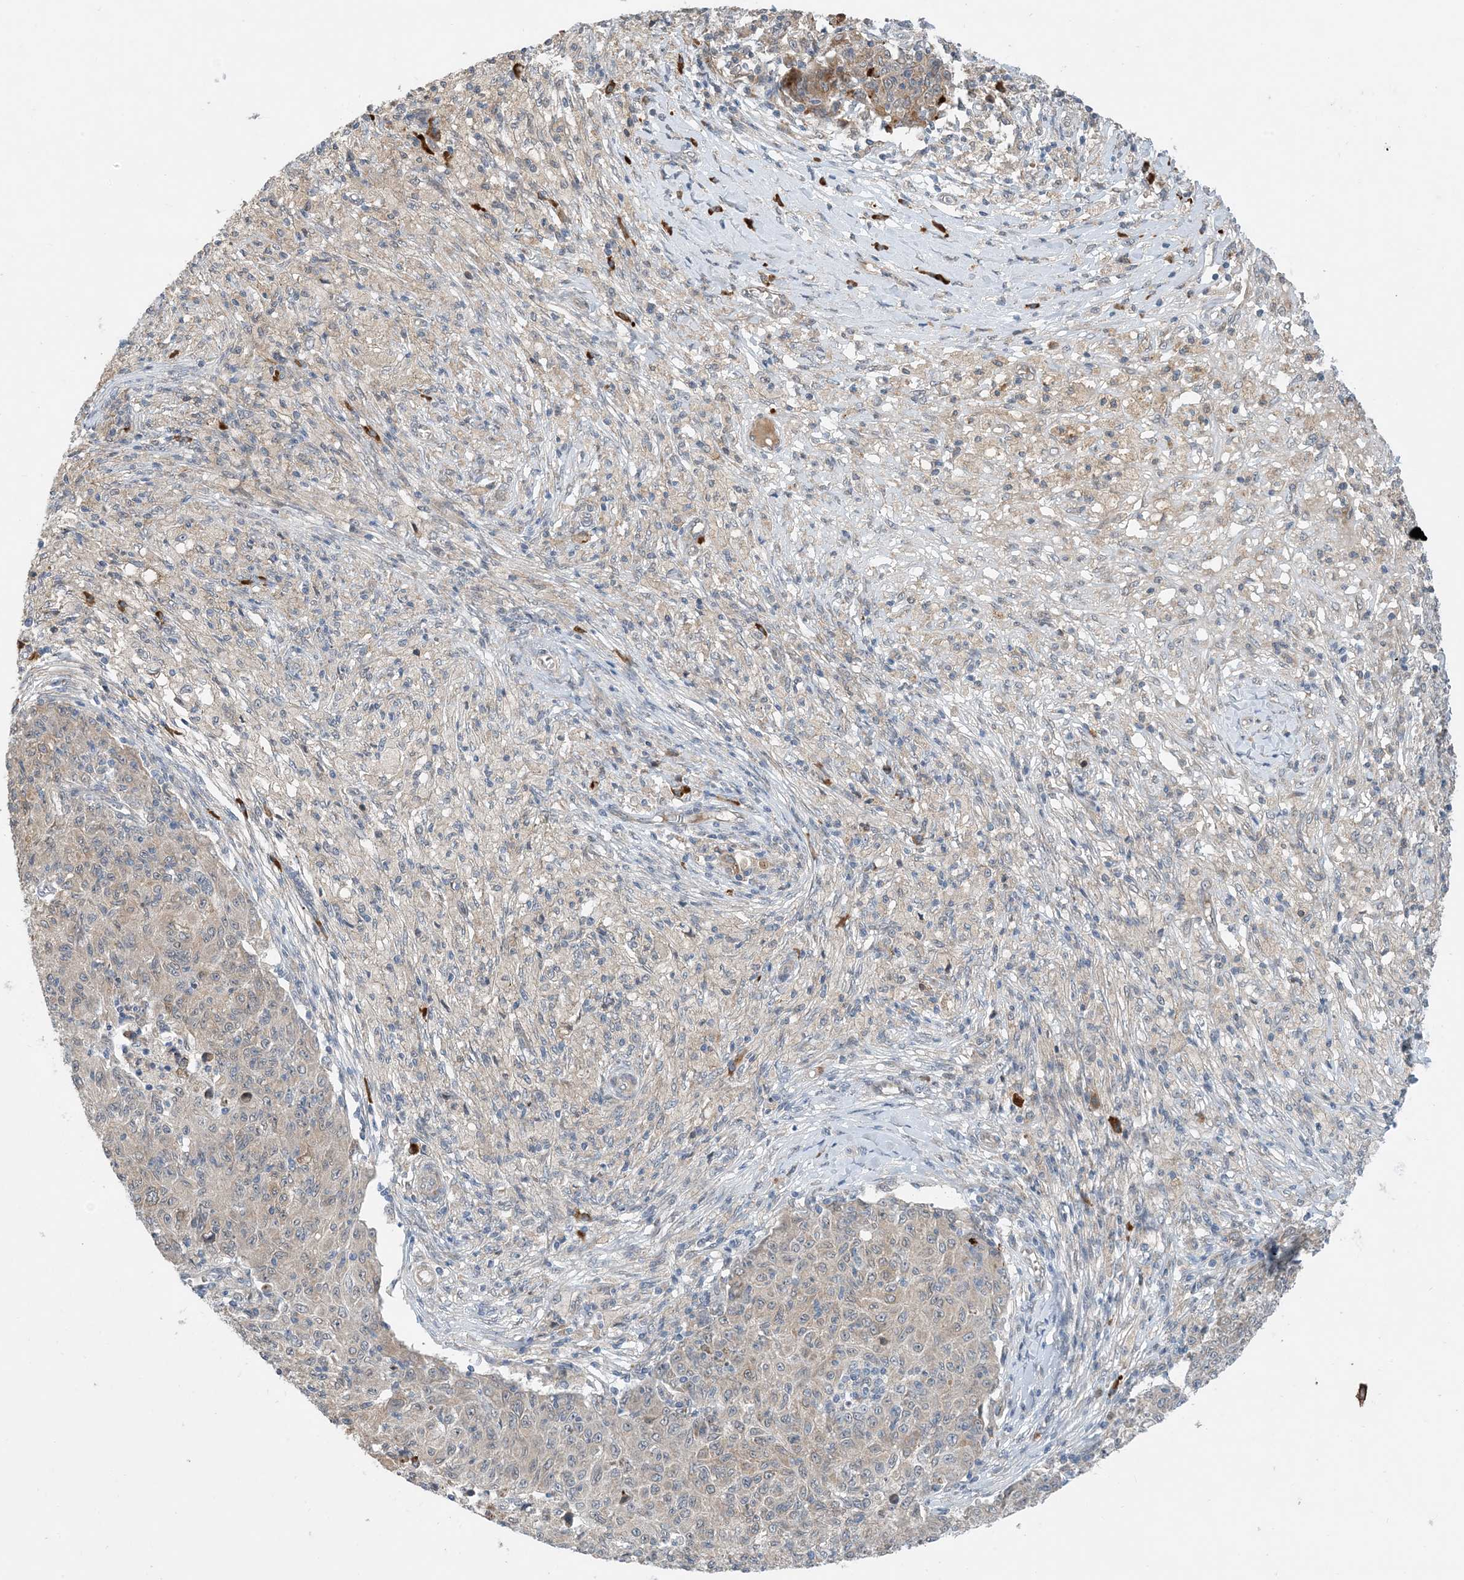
{"staining": {"intensity": "weak", "quantity": "25%-75%", "location": "cytoplasmic/membranous"}, "tissue": "ovarian cancer", "cell_type": "Tumor cells", "image_type": "cancer", "snomed": [{"axis": "morphology", "description": "Carcinoma, endometroid"}, {"axis": "topography", "description": "Ovary"}], "caption": "Immunohistochemistry (IHC) (DAB) staining of ovarian cancer (endometroid carcinoma) demonstrates weak cytoplasmic/membranous protein expression in approximately 25%-75% of tumor cells.", "gene": "PHOSPHO2", "patient": {"sex": "female", "age": 42}}